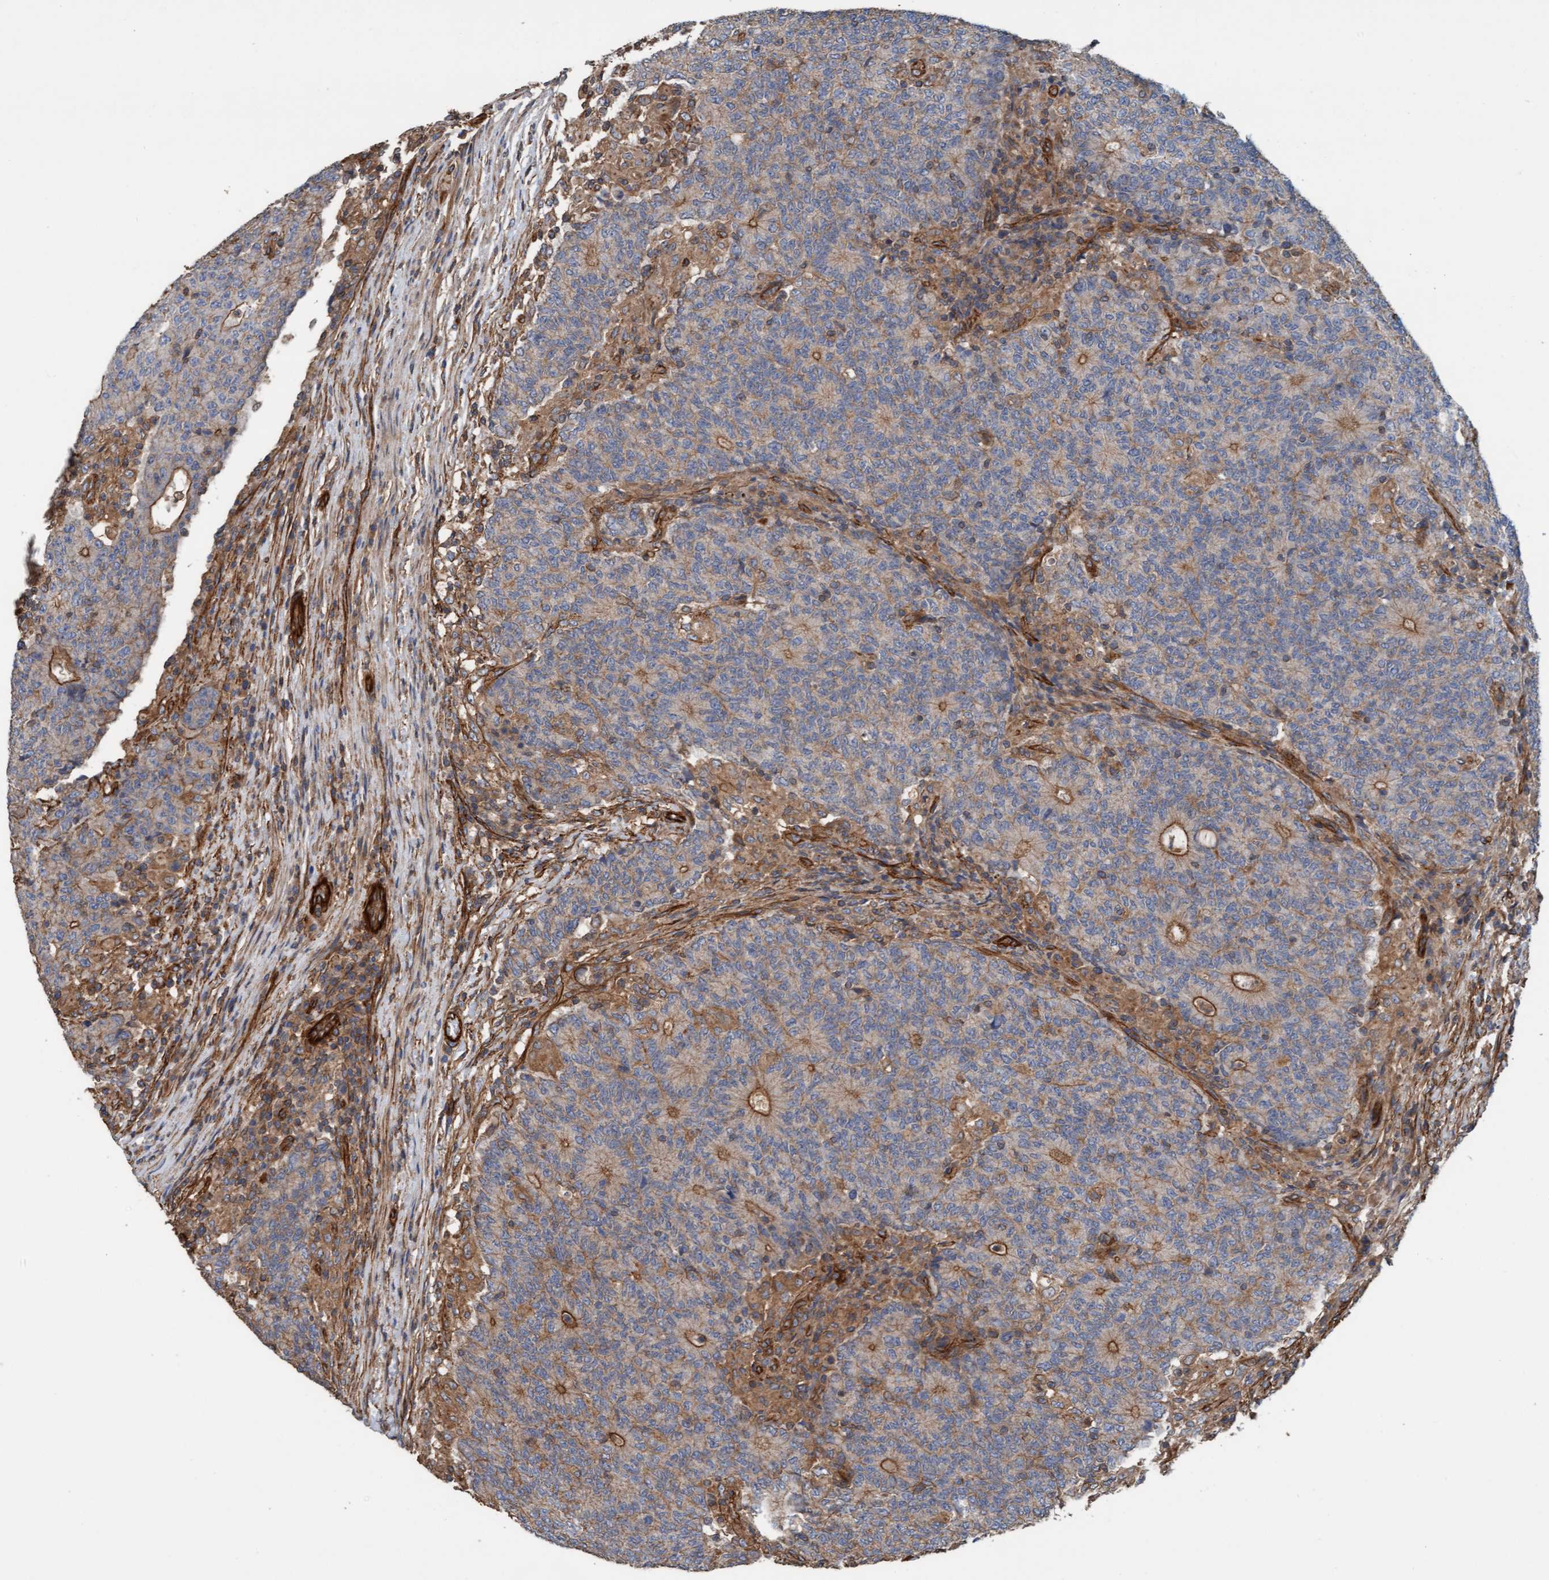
{"staining": {"intensity": "moderate", "quantity": "<25%", "location": "cytoplasmic/membranous"}, "tissue": "colorectal cancer", "cell_type": "Tumor cells", "image_type": "cancer", "snomed": [{"axis": "morphology", "description": "Normal tissue, NOS"}, {"axis": "morphology", "description": "Adenocarcinoma, NOS"}, {"axis": "topography", "description": "Colon"}], "caption": "Adenocarcinoma (colorectal) was stained to show a protein in brown. There is low levels of moderate cytoplasmic/membranous positivity in about <25% of tumor cells. (IHC, brightfield microscopy, high magnification).", "gene": "STXBP4", "patient": {"sex": "female", "age": 75}}